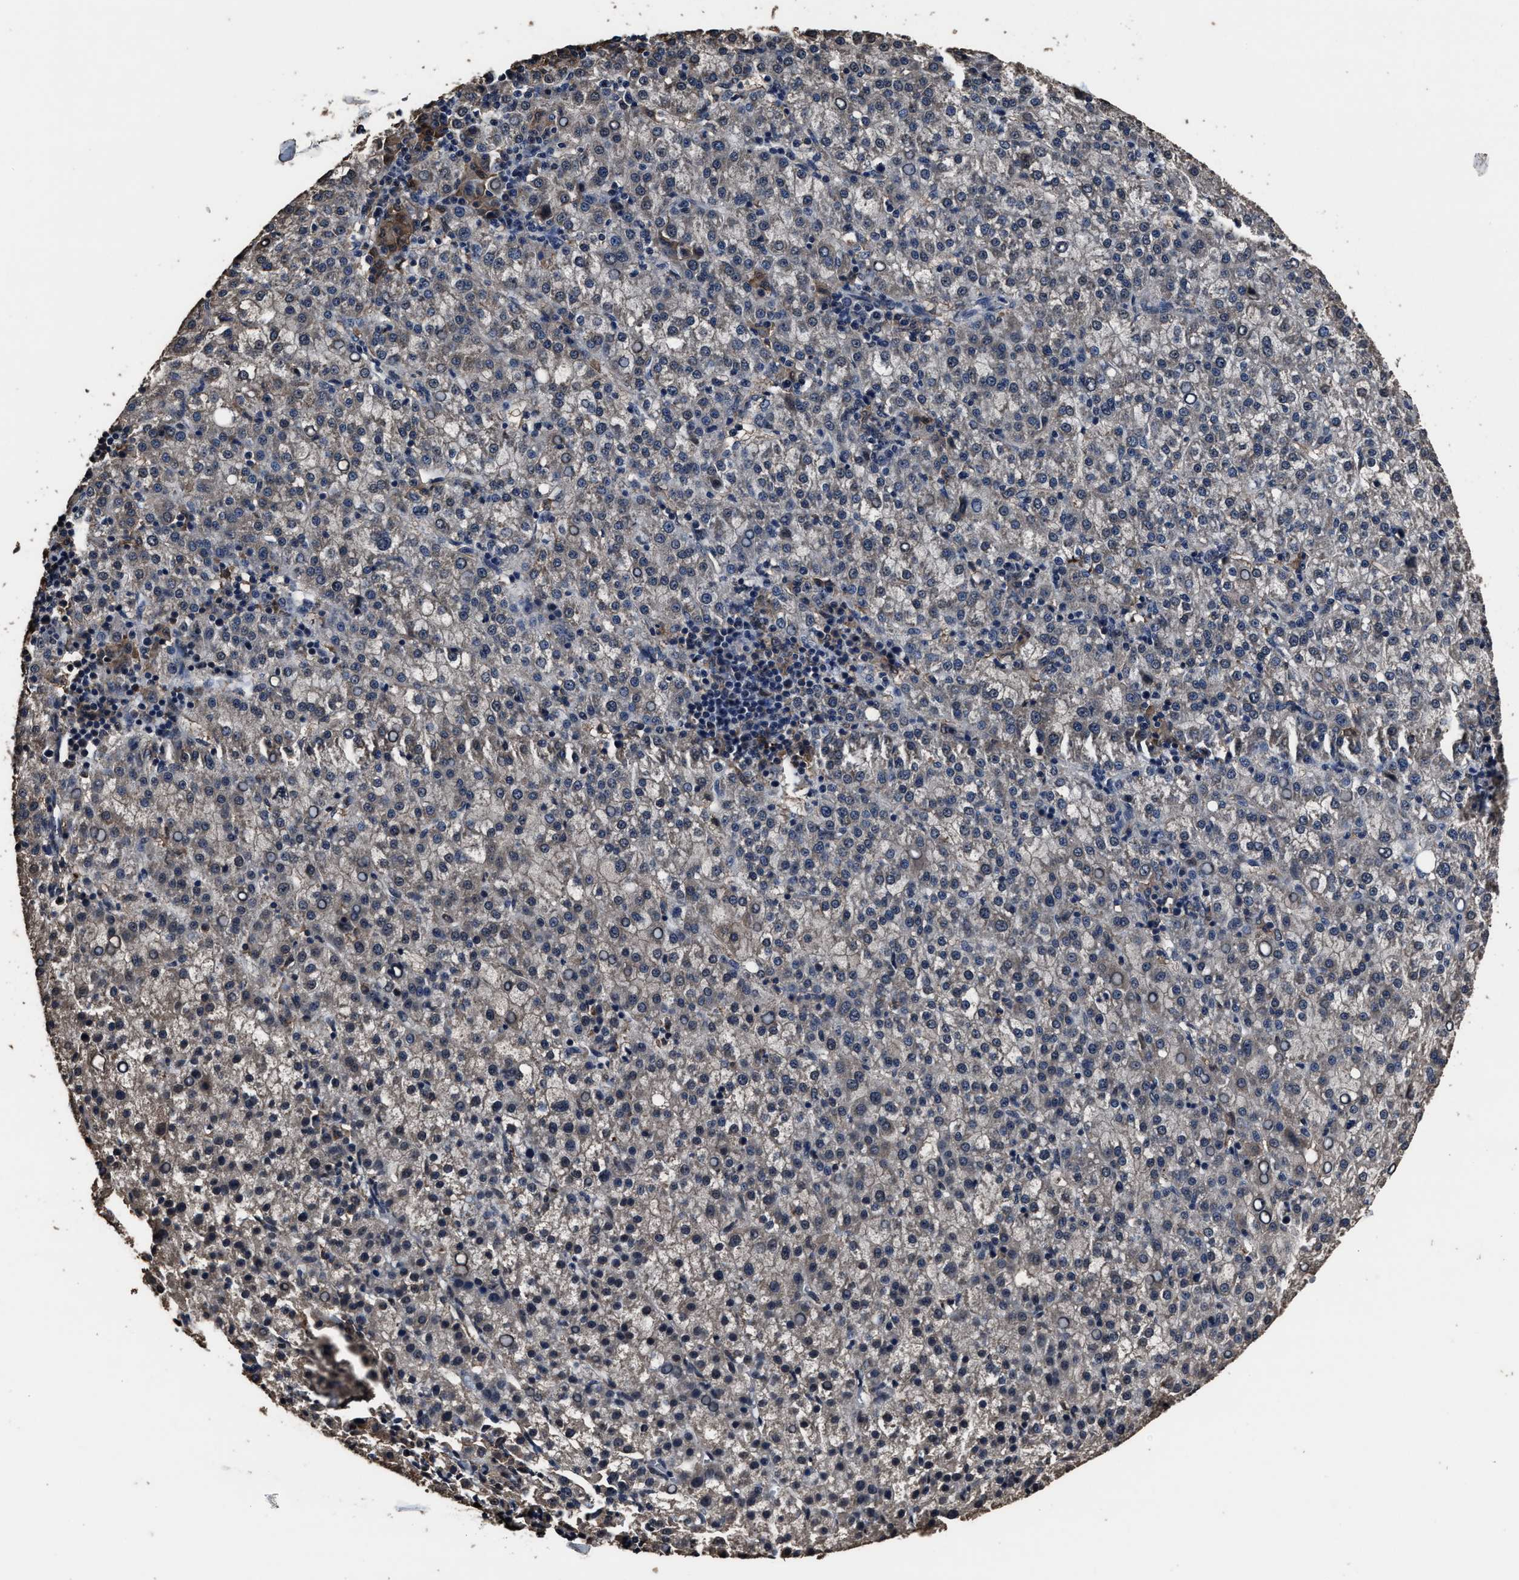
{"staining": {"intensity": "negative", "quantity": "none", "location": "none"}, "tissue": "liver cancer", "cell_type": "Tumor cells", "image_type": "cancer", "snomed": [{"axis": "morphology", "description": "Carcinoma, Hepatocellular, NOS"}, {"axis": "topography", "description": "Liver"}], "caption": "An image of human liver cancer is negative for staining in tumor cells.", "gene": "RSBN1L", "patient": {"sex": "female", "age": 58}}